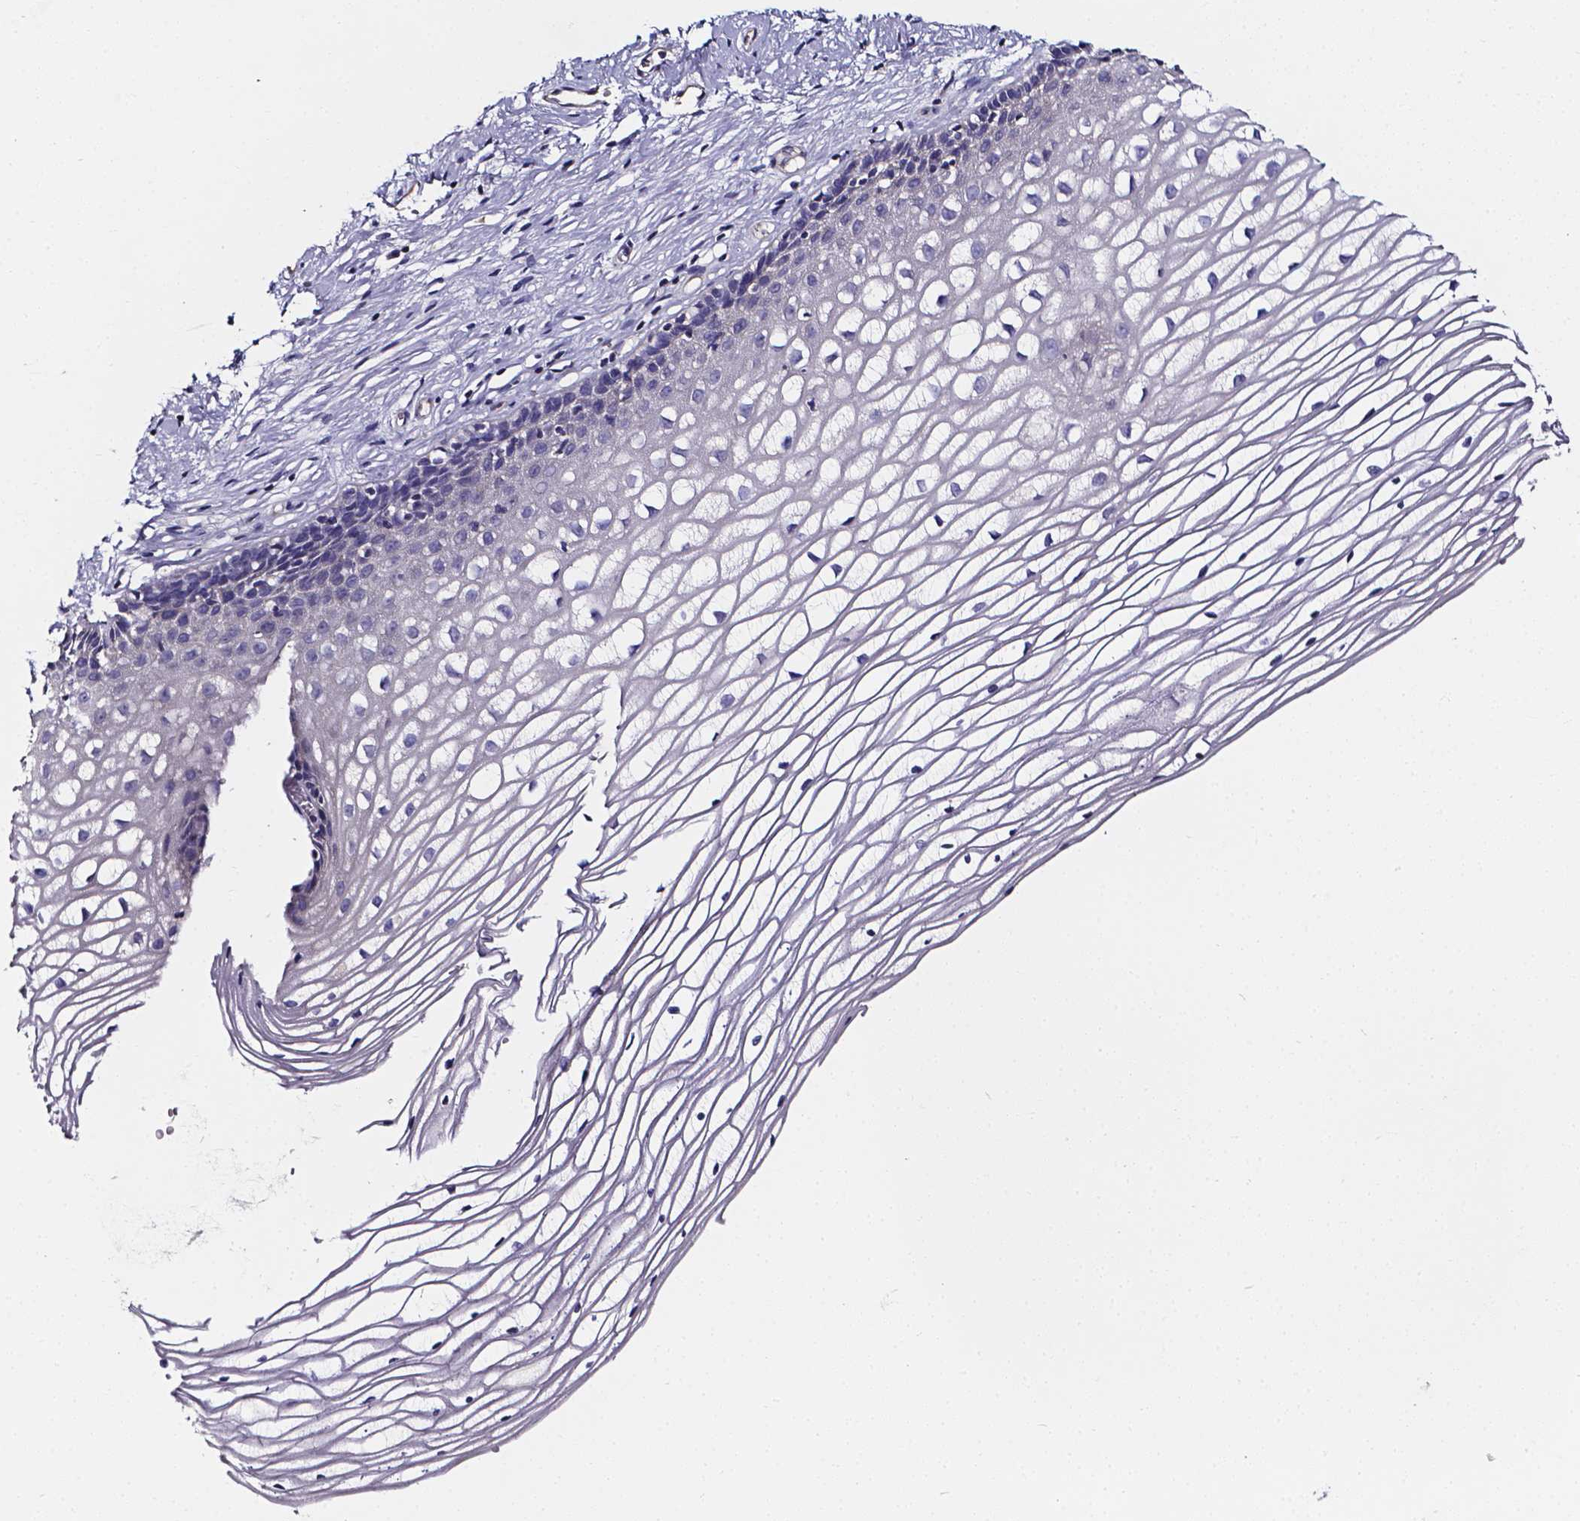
{"staining": {"intensity": "negative", "quantity": "none", "location": "none"}, "tissue": "cervix", "cell_type": "Glandular cells", "image_type": "normal", "snomed": [{"axis": "morphology", "description": "Normal tissue, NOS"}, {"axis": "topography", "description": "Cervix"}], "caption": "Immunohistochemistry of unremarkable cervix exhibits no positivity in glandular cells. (Immunohistochemistry, brightfield microscopy, high magnification).", "gene": "CACNG8", "patient": {"sex": "female", "age": 40}}